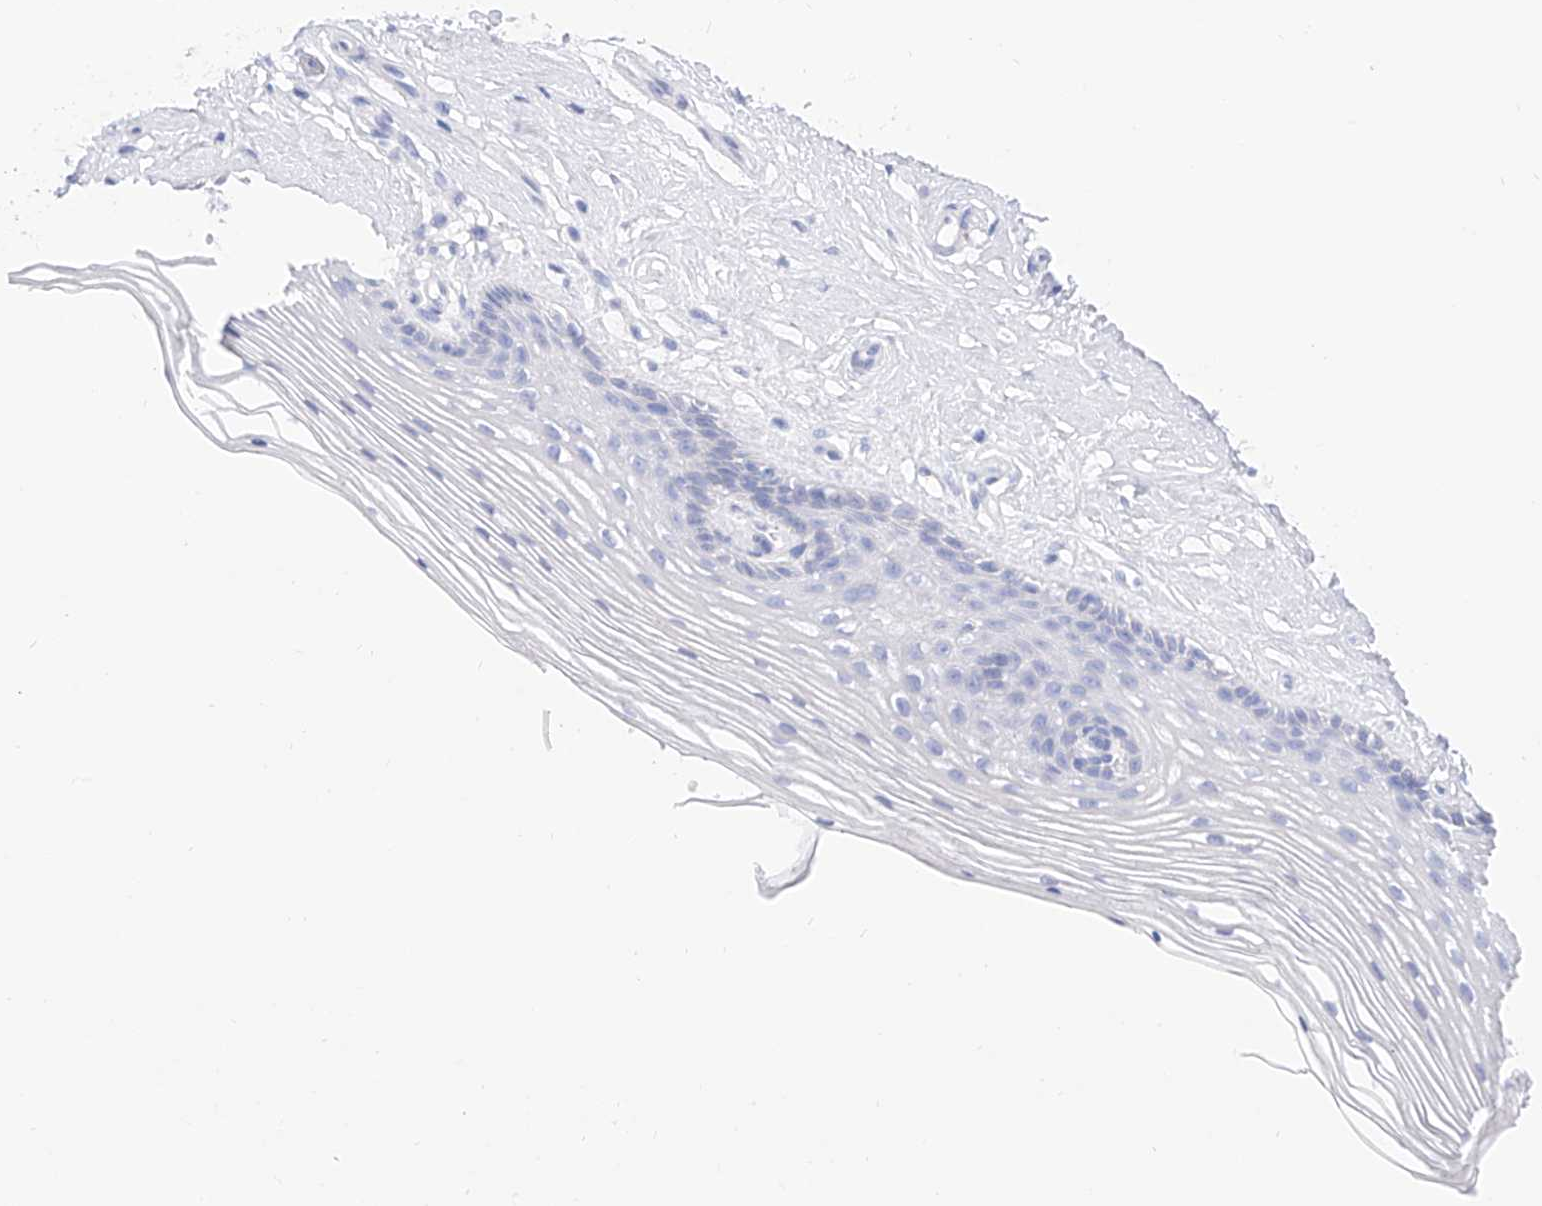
{"staining": {"intensity": "negative", "quantity": "none", "location": "none"}, "tissue": "vagina", "cell_type": "Squamous epithelial cells", "image_type": "normal", "snomed": [{"axis": "morphology", "description": "Normal tissue, NOS"}, {"axis": "topography", "description": "Vagina"}], "caption": "This is an IHC micrograph of unremarkable human vagina. There is no staining in squamous epithelial cells.", "gene": "TRPC7", "patient": {"sex": "female", "age": 46}}